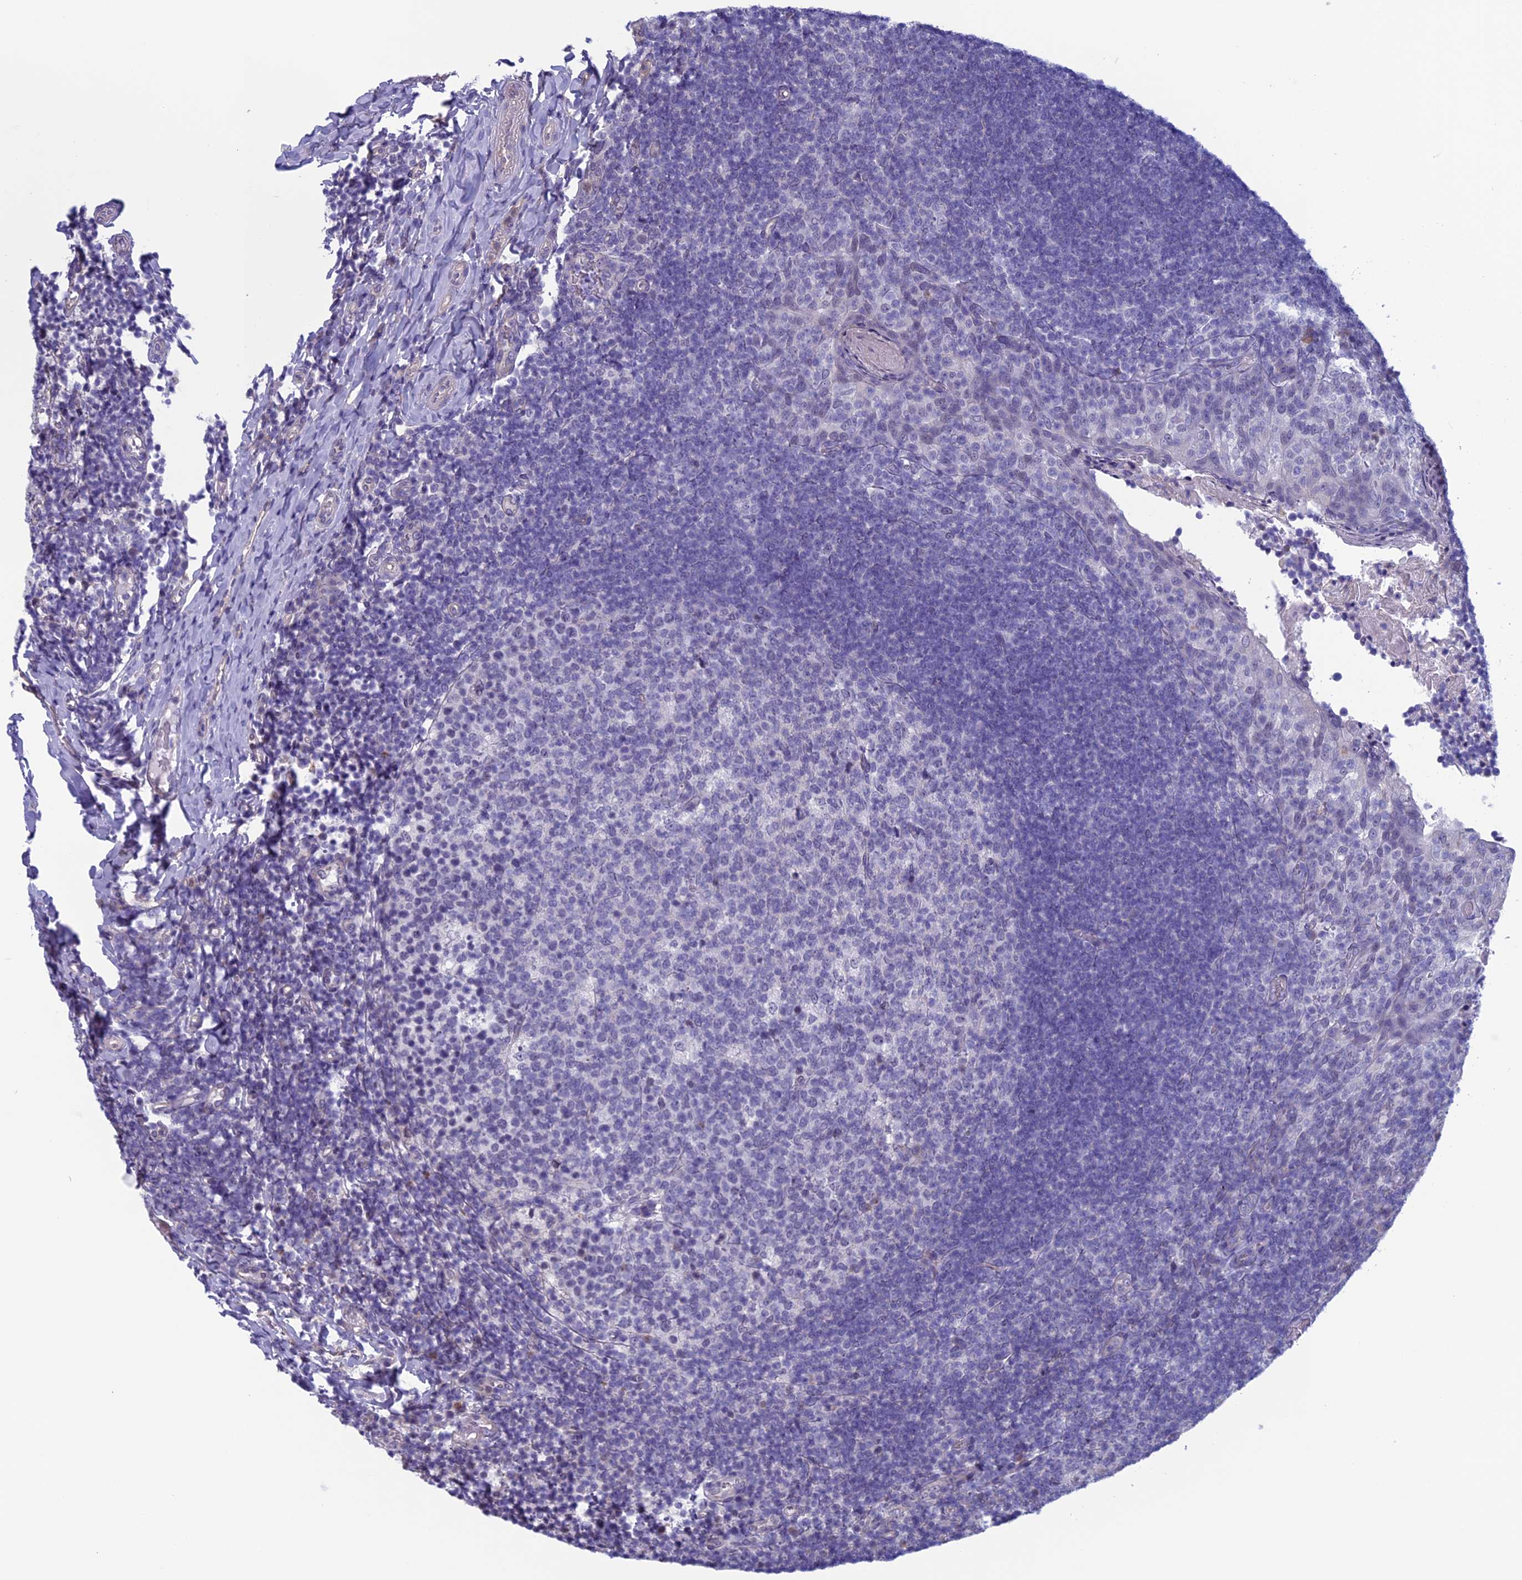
{"staining": {"intensity": "negative", "quantity": "none", "location": "none"}, "tissue": "tonsil", "cell_type": "Germinal center cells", "image_type": "normal", "snomed": [{"axis": "morphology", "description": "Normal tissue, NOS"}, {"axis": "topography", "description": "Tonsil"}], "caption": "Germinal center cells are negative for brown protein staining in normal tonsil. (Immunohistochemistry (ihc), brightfield microscopy, high magnification).", "gene": "SLC1A6", "patient": {"sex": "female", "age": 10}}